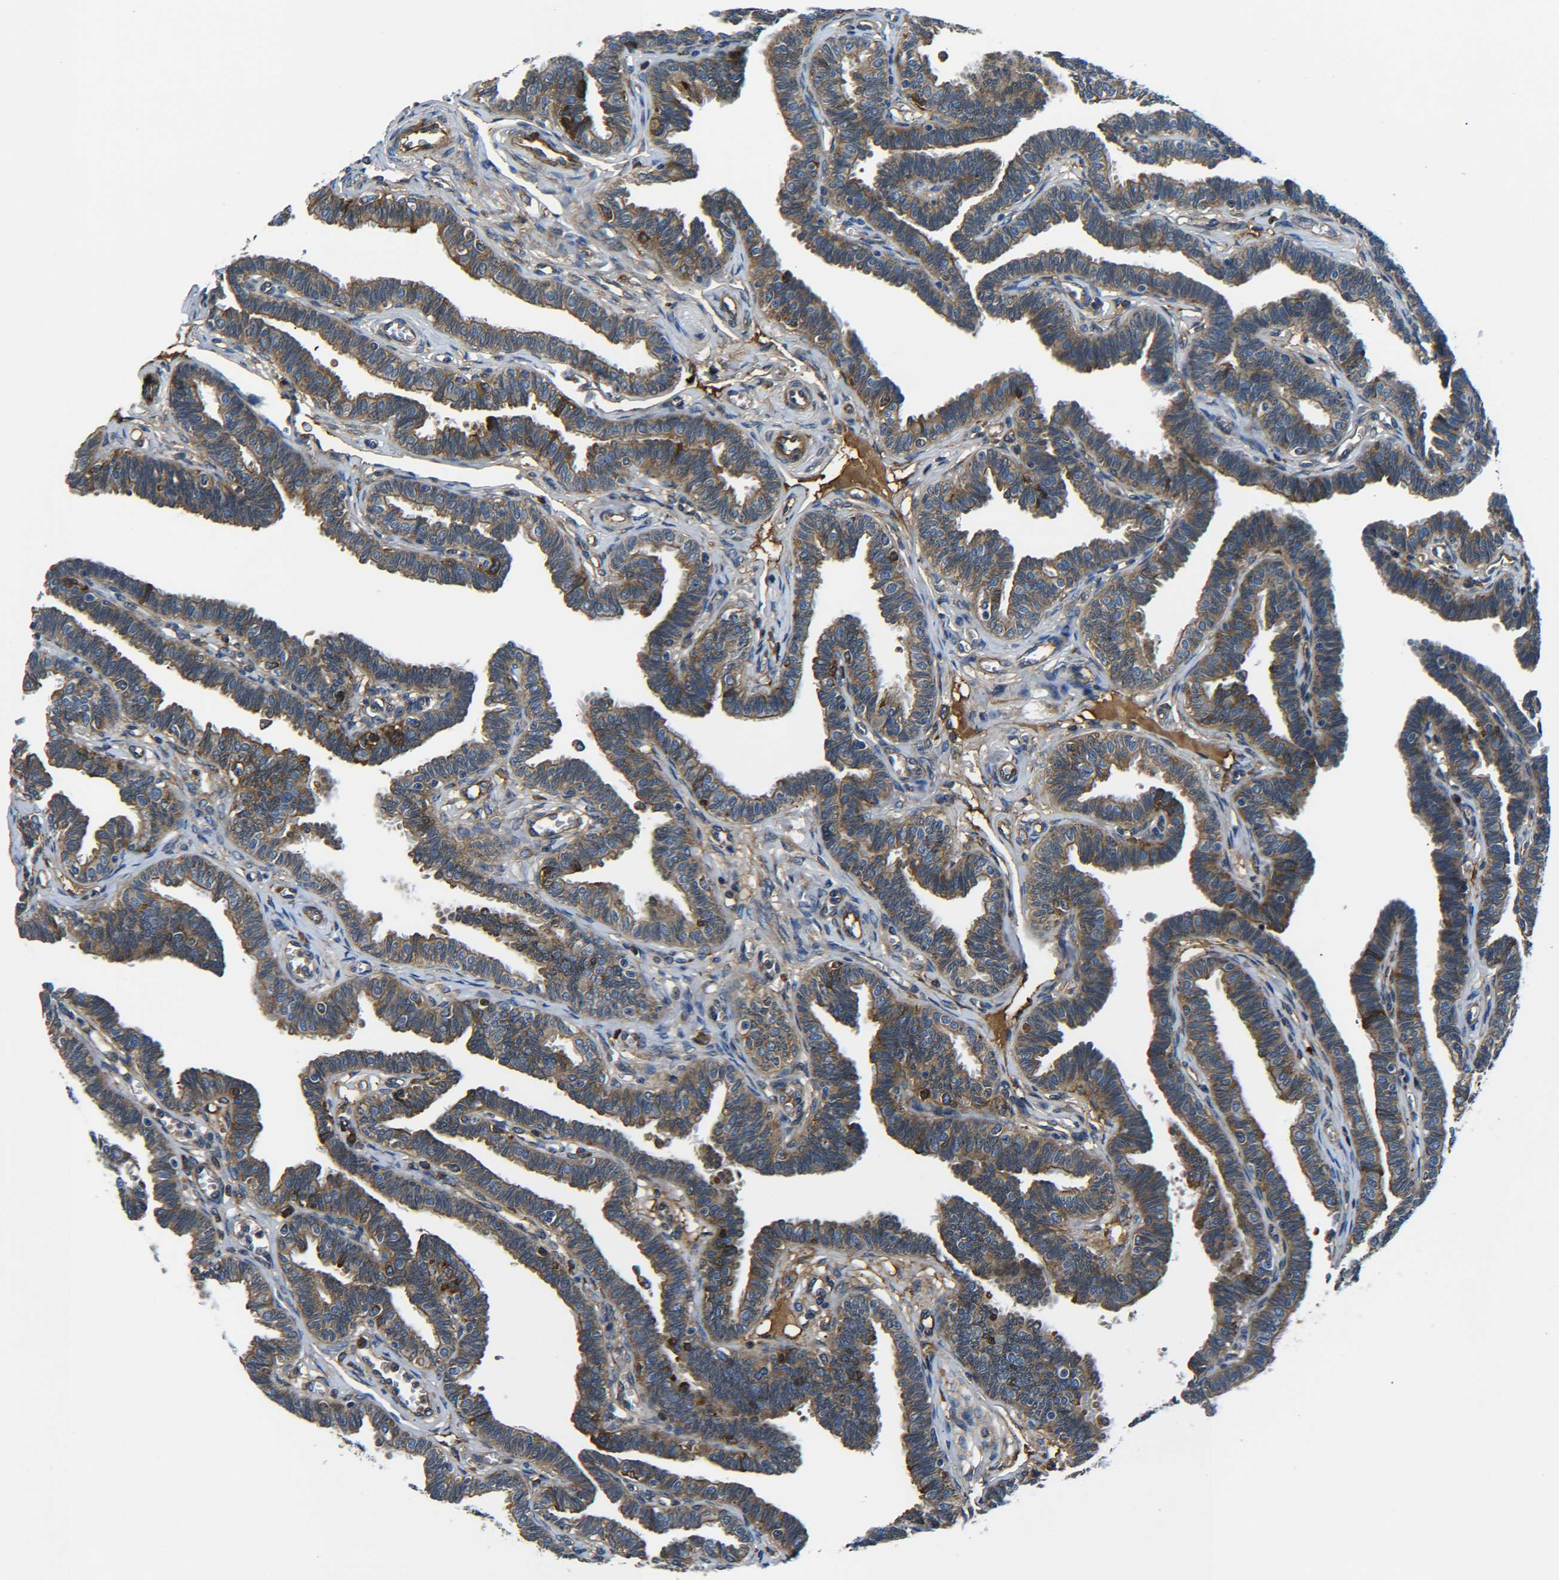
{"staining": {"intensity": "moderate", "quantity": ">75%", "location": "cytoplasmic/membranous"}, "tissue": "fallopian tube", "cell_type": "Glandular cells", "image_type": "normal", "snomed": [{"axis": "morphology", "description": "Normal tissue, NOS"}, {"axis": "topography", "description": "Fallopian tube"}, {"axis": "topography", "description": "Ovary"}], "caption": "Moderate cytoplasmic/membranous expression for a protein is appreciated in approximately >75% of glandular cells of unremarkable fallopian tube using immunohistochemistry (IHC).", "gene": "PREB", "patient": {"sex": "female", "age": 23}}